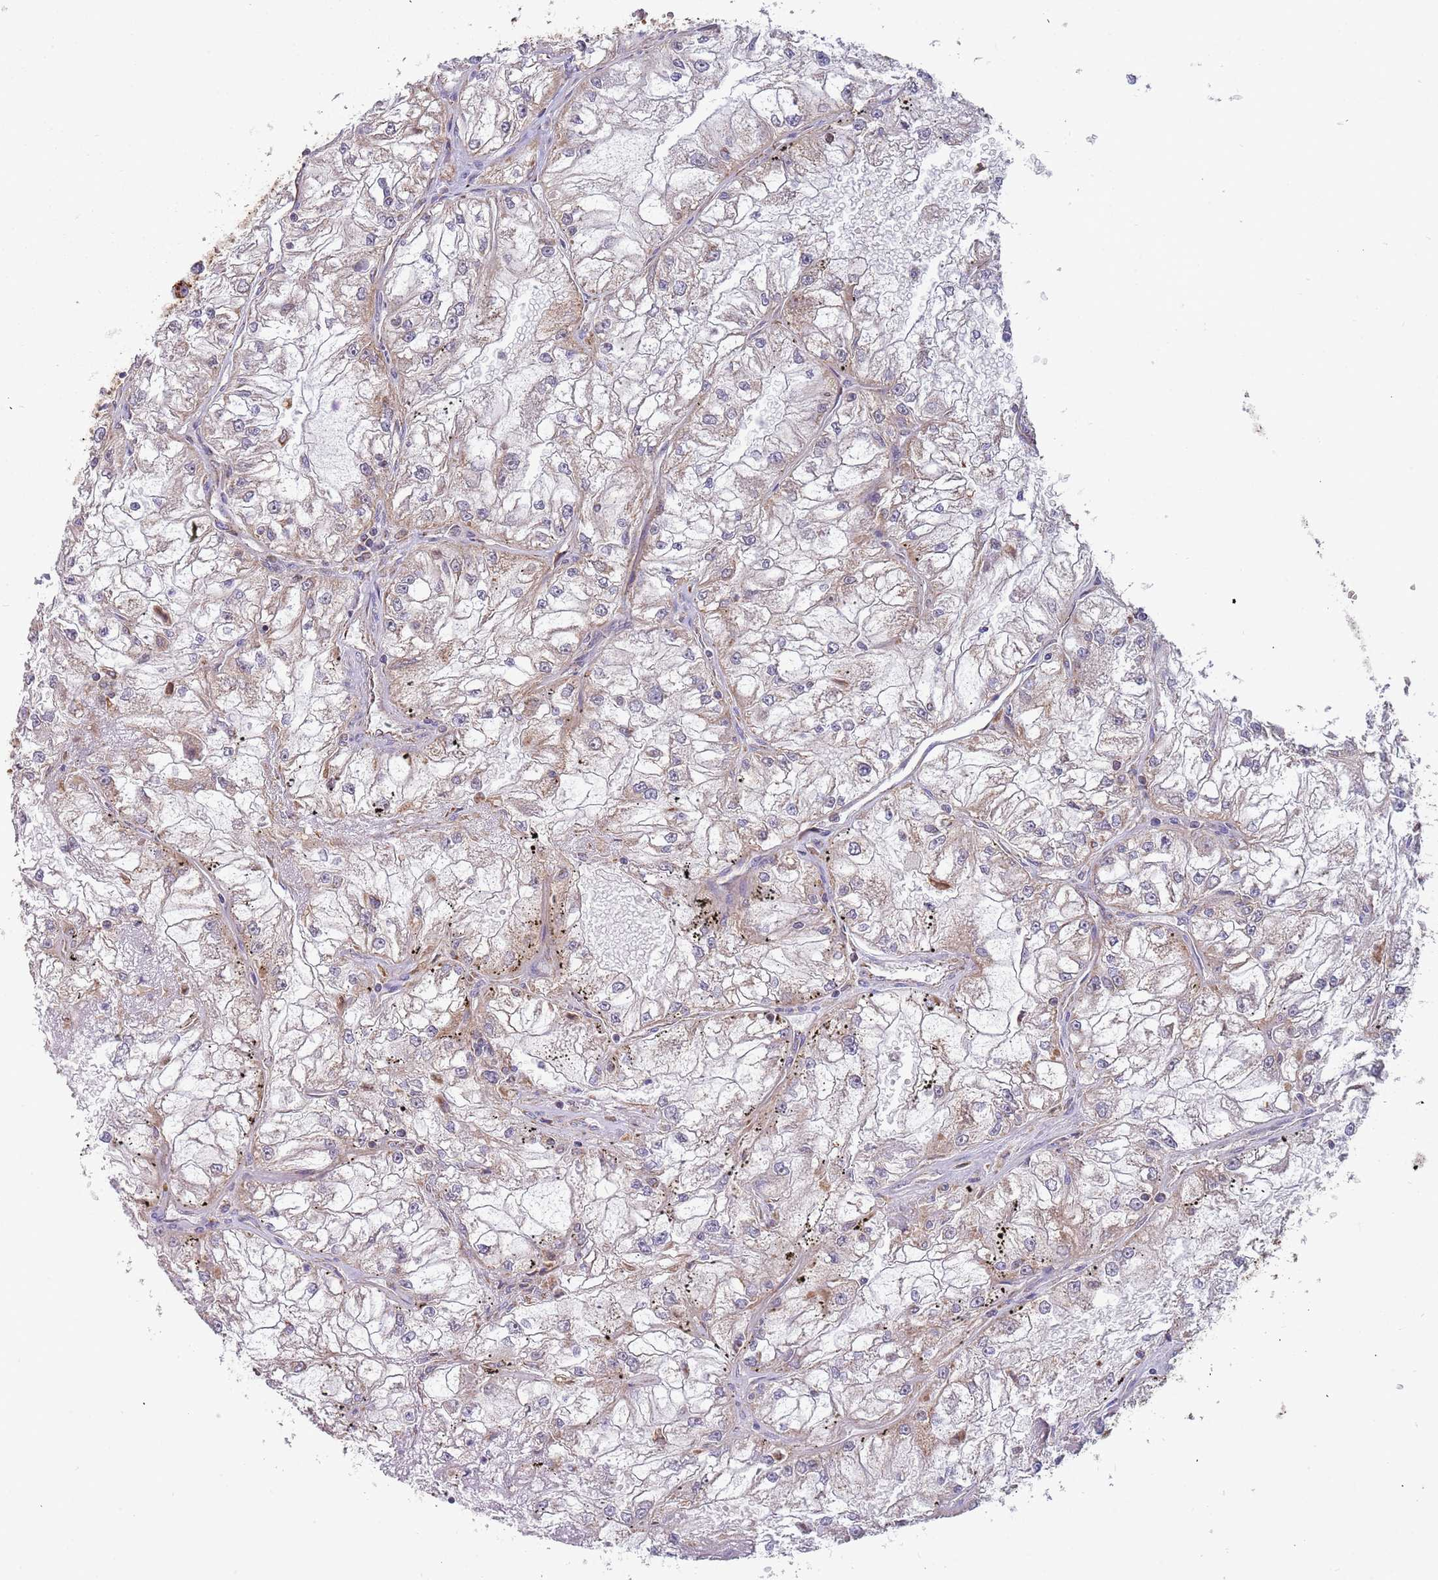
{"staining": {"intensity": "weak", "quantity": "25%-75%", "location": "cytoplasmic/membranous"}, "tissue": "renal cancer", "cell_type": "Tumor cells", "image_type": "cancer", "snomed": [{"axis": "morphology", "description": "Adenocarcinoma, NOS"}, {"axis": "topography", "description": "Kidney"}], "caption": "The histopathology image shows a brown stain indicating the presence of a protein in the cytoplasmic/membranous of tumor cells in renal adenocarcinoma. (brown staining indicates protein expression, while blue staining denotes nuclei).", "gene": "VPS16", "patient": {"sex": "female", "age": 72}}